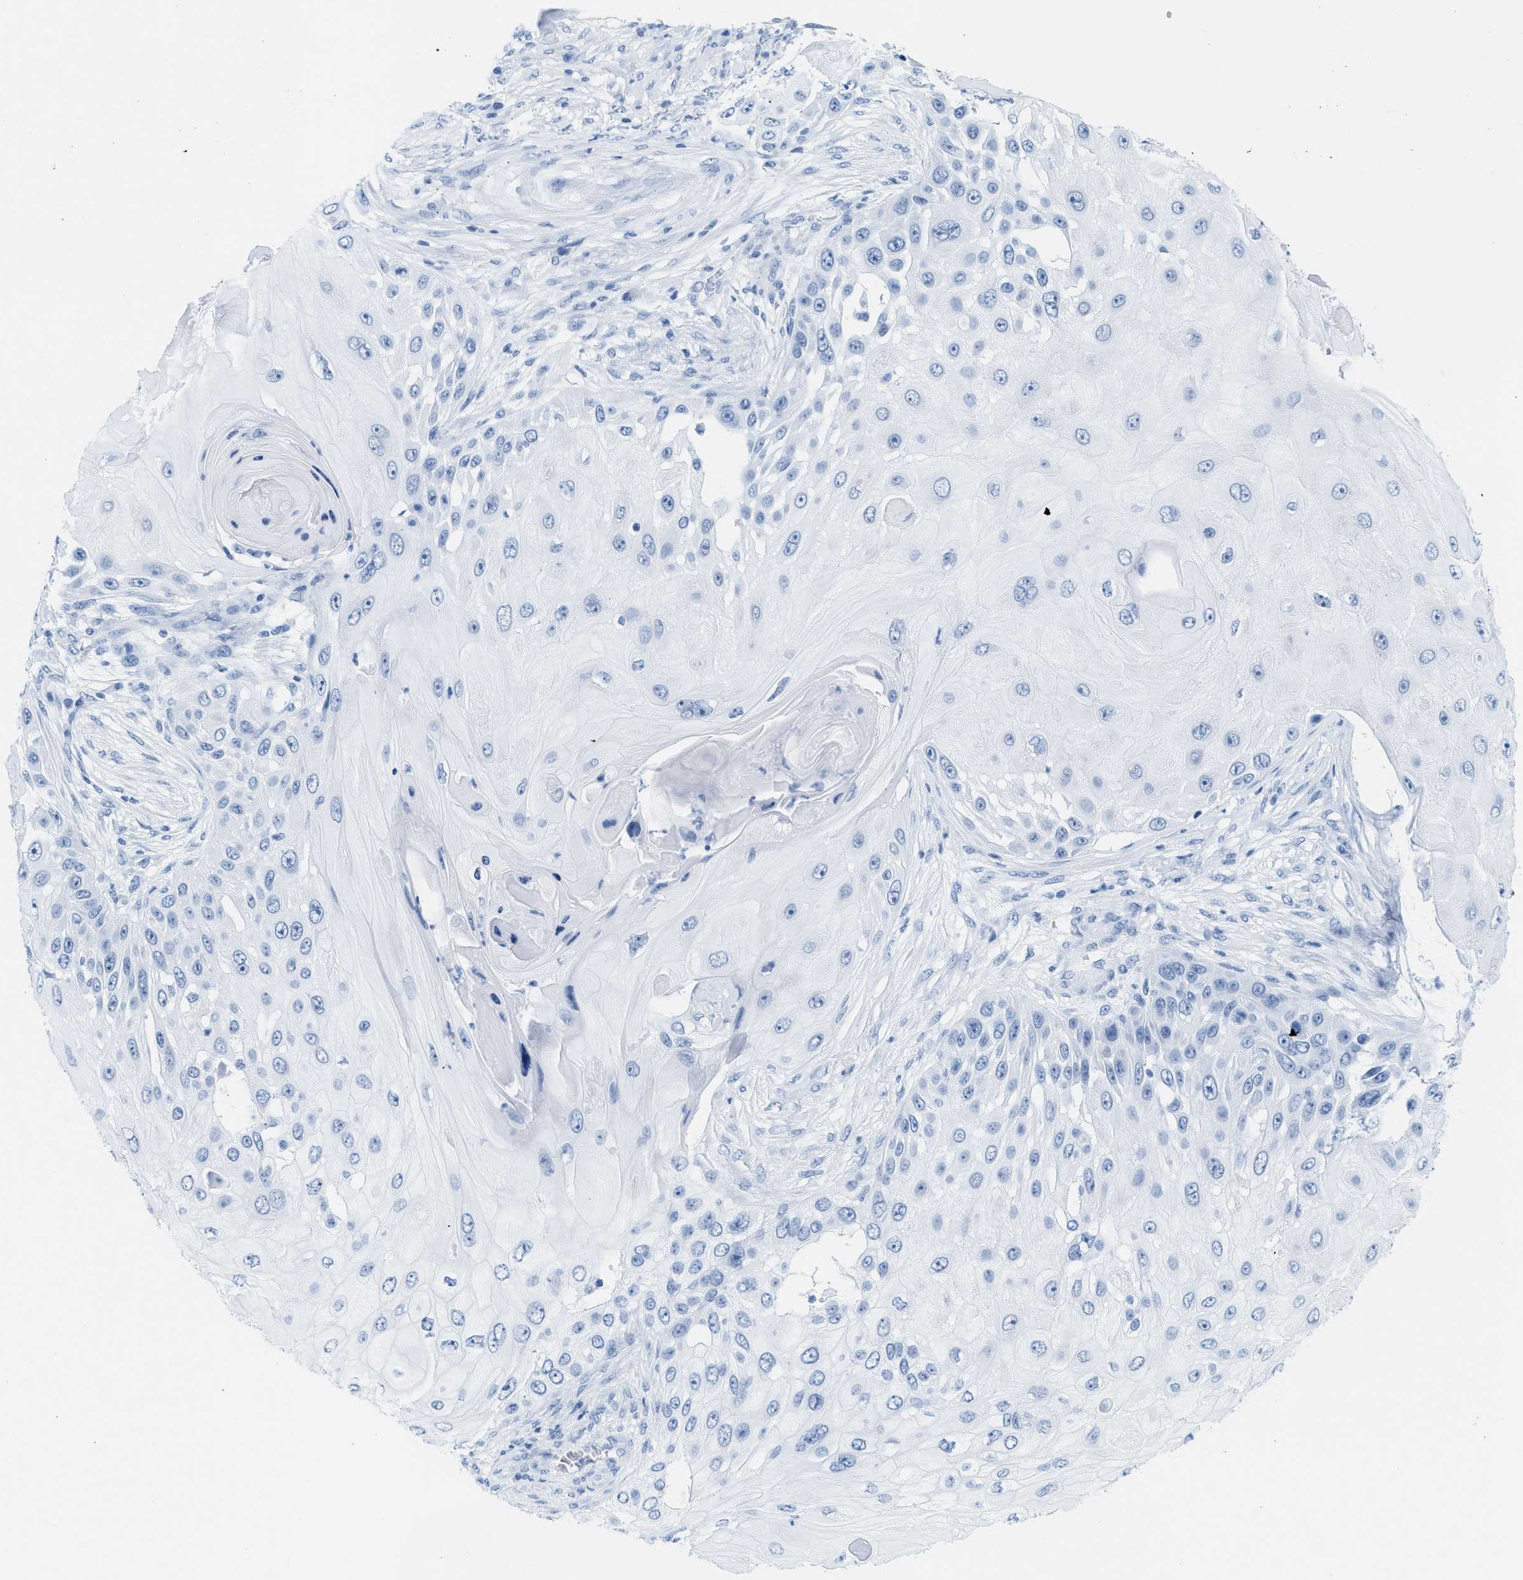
{"staining": {"intensity": "negative", "quantity": "none", "location": "none"}, "tissue": "skin cancer", "cell_type": "Tumor cells", "image_type": "cancer", "snomed": [{"axis": "morphology", "description": "Squamous cell carcinoma, NOS"}, {"axis": "topography", "description": "Skin"}], "caption": "Tumor cells show no significant positivity in skin cancer.", "gene": "WDR4", "patient": {"sex": "female", "age": 44}}